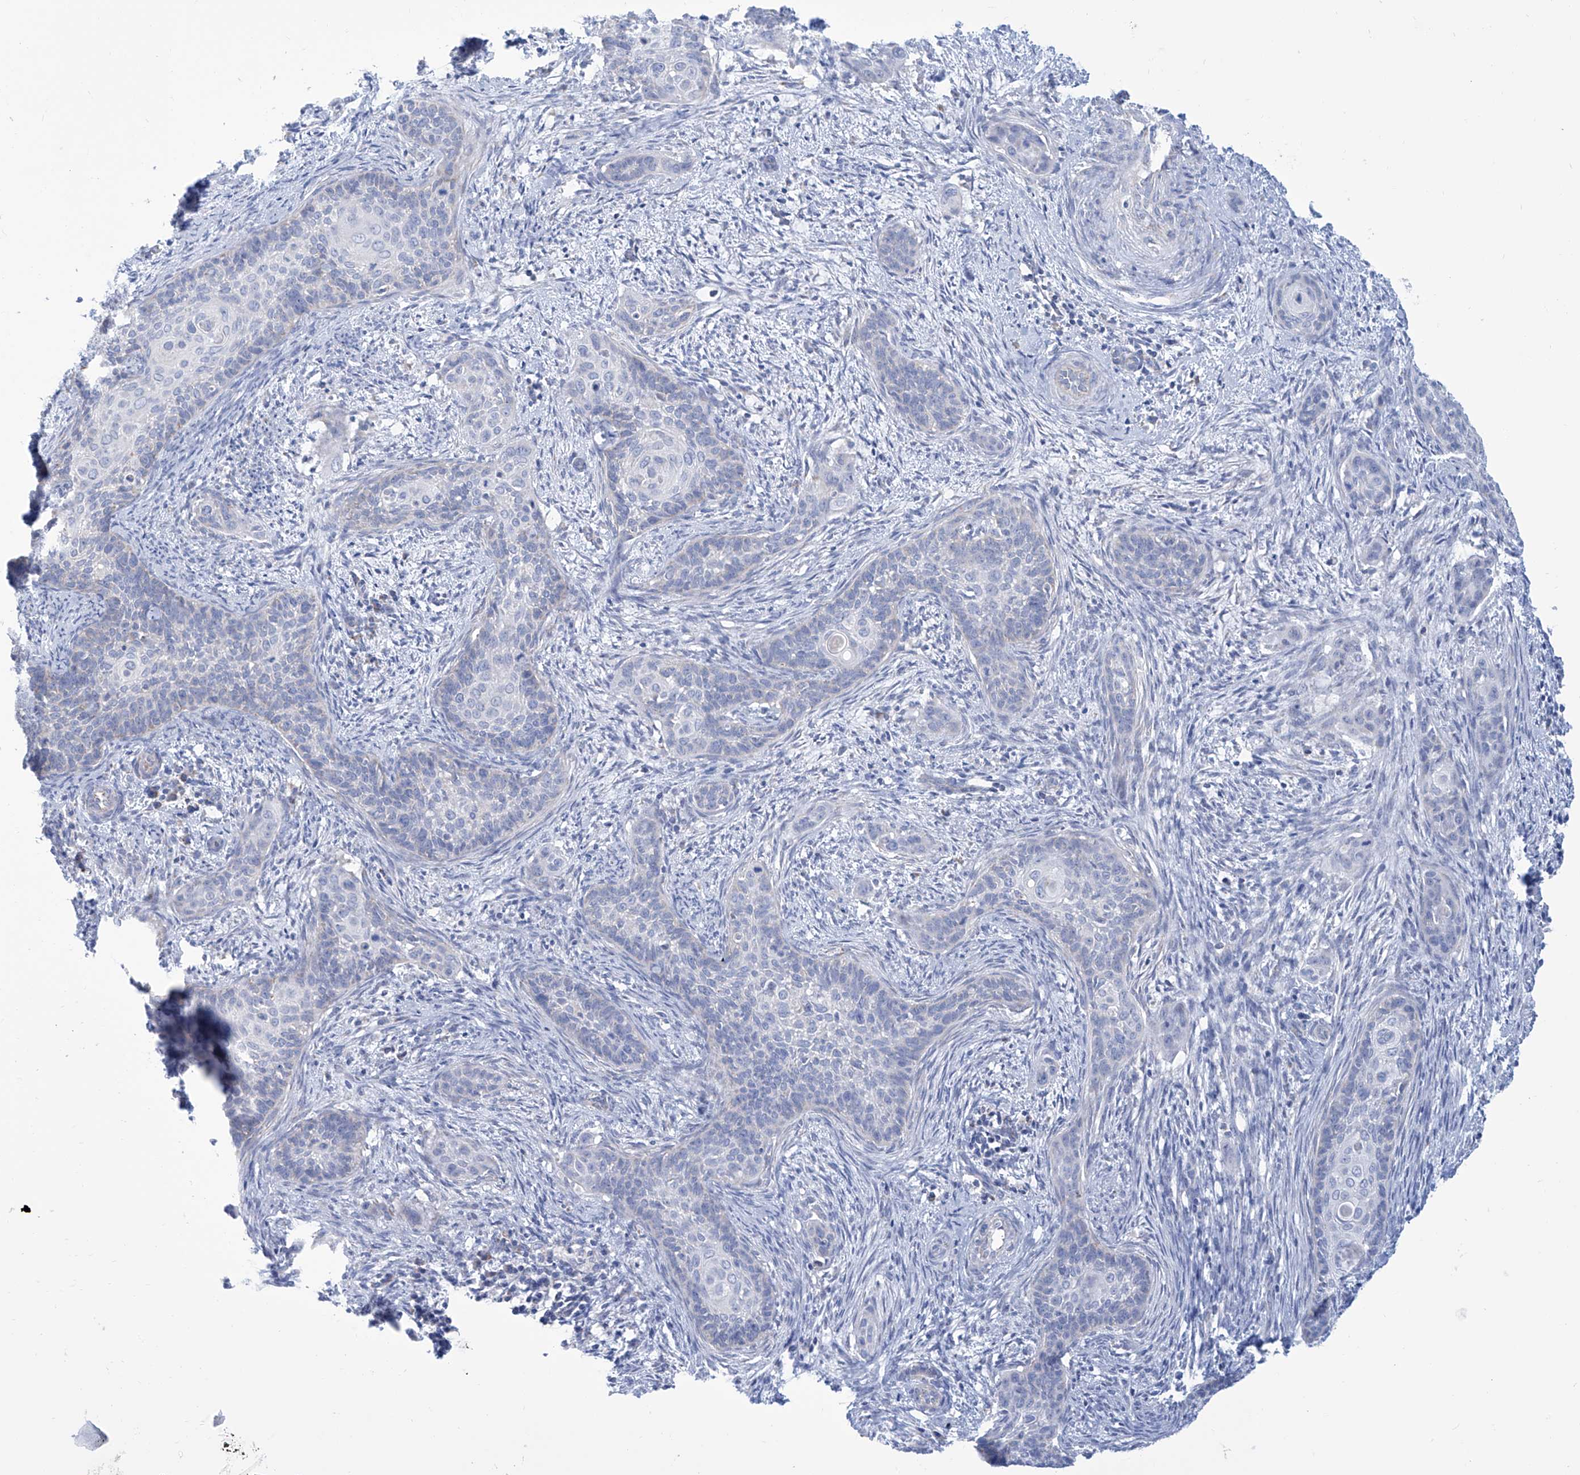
{"staining": {"intensity": "weak", "quantity": "<25%", "location": "cytoplasmic/membranous"}, "tissue": "cervical cancer", "cell_type": "Tumor cells", "image_type": "cancer", "snomed": [{"axis": "morphology", "description": "Squamous cell carcinoma, NOS"}, {"axis": "topography", "description": "Cervix"}], "caption": "High magnification brightfield microscopy of cervical squamous cell carcinoma stained with DAB (brown) and counterstained with hematoxylin (blue): tumor cells show no significant positivity.", "gene": "ALDH6A1", "patient": {"sex": "female", "age": 33}}